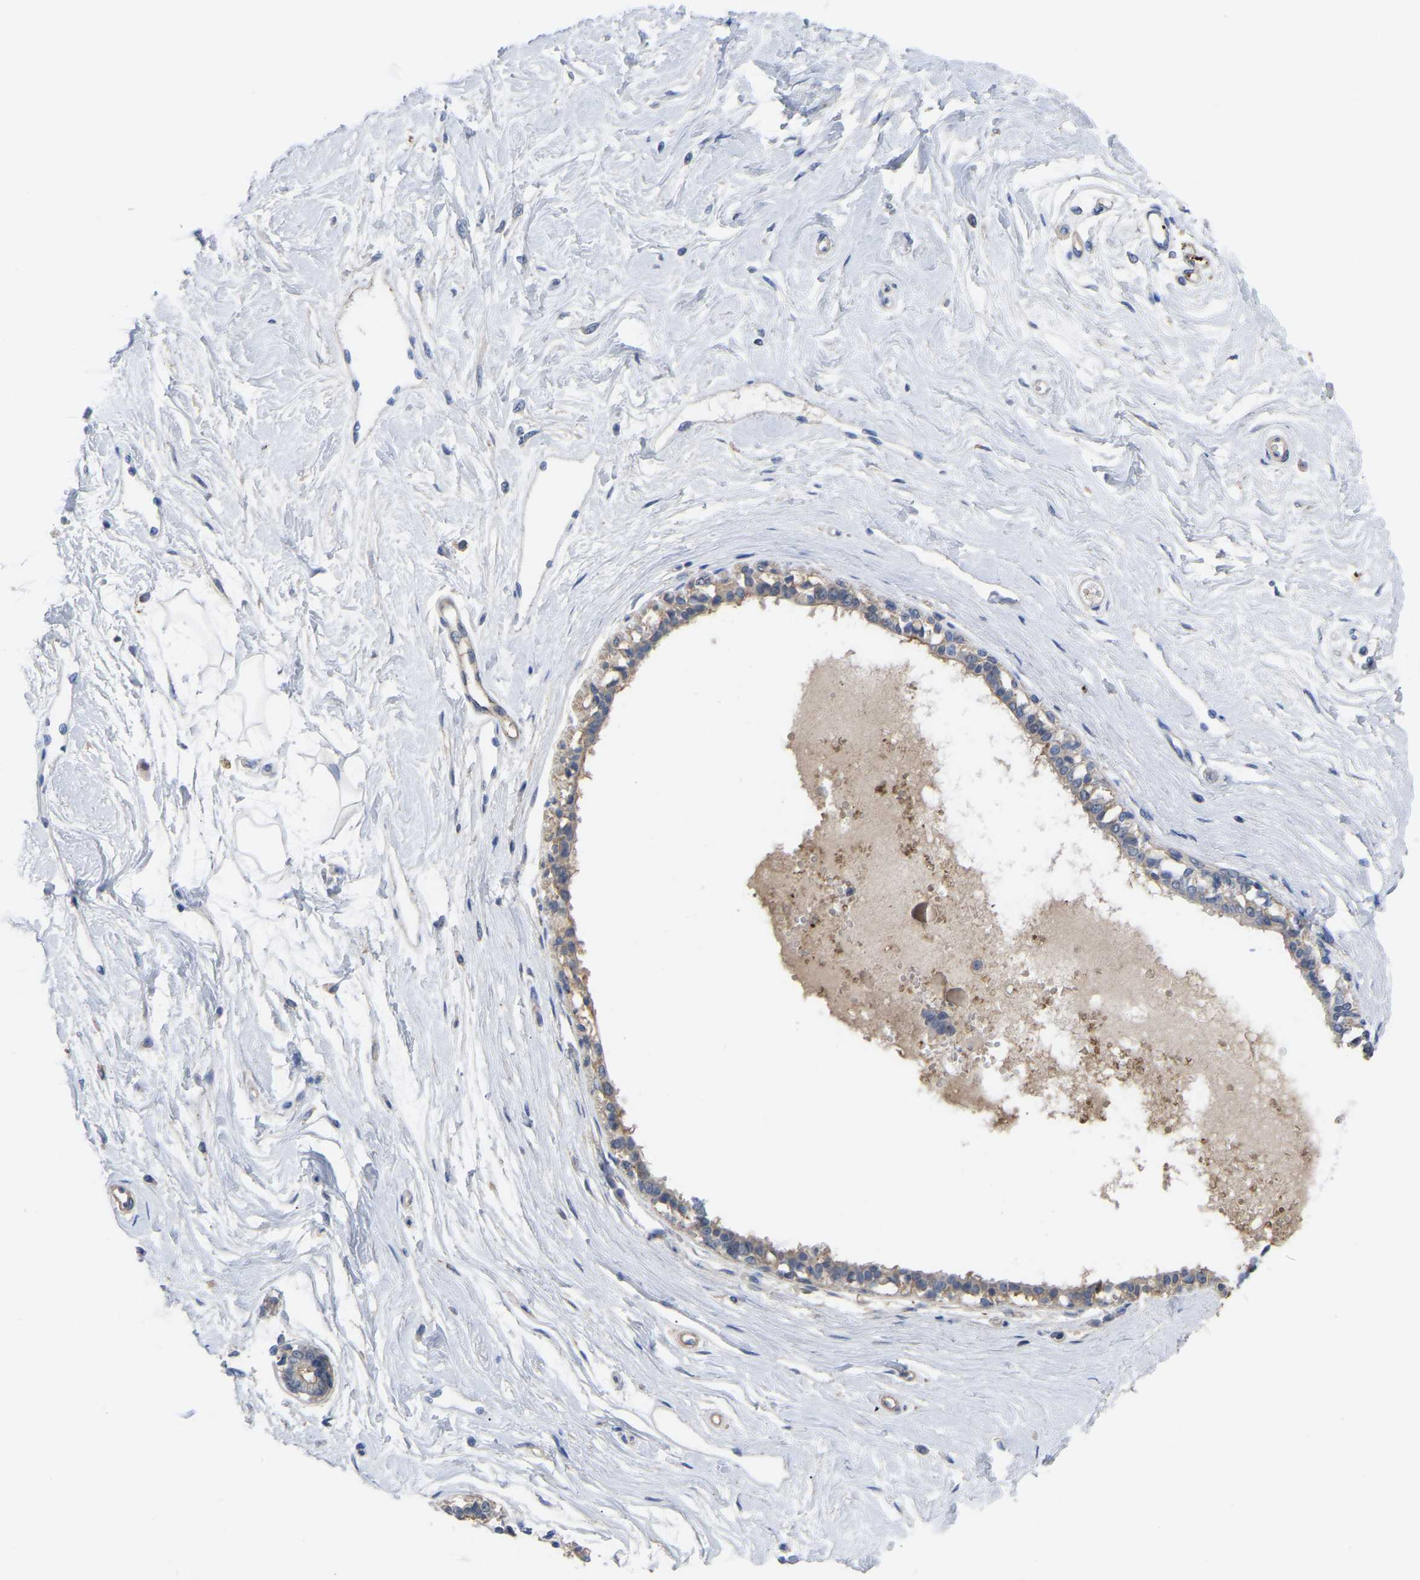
{"staining": {"intensity": "negative", "quantity": "none", "location": "none"}, "tissue": "breast", "cell_type": "Adipocytes", "image_type": "normal", "snomed": [{"axis": "morphology", "description": "Normal tissue, NOS"}, {"axis": "topography", "description": "Breast"}], "caption": "Protein analysis of benign breast shows no significant staining in adipocytes. The staining is performed using DAB (3,3'-diaminobenzidine) brown chromogen with nuclei counter-stained in using hematoxylin.", "gene": "ZNF449", "patient": {"sex": "female", "age": 45}}